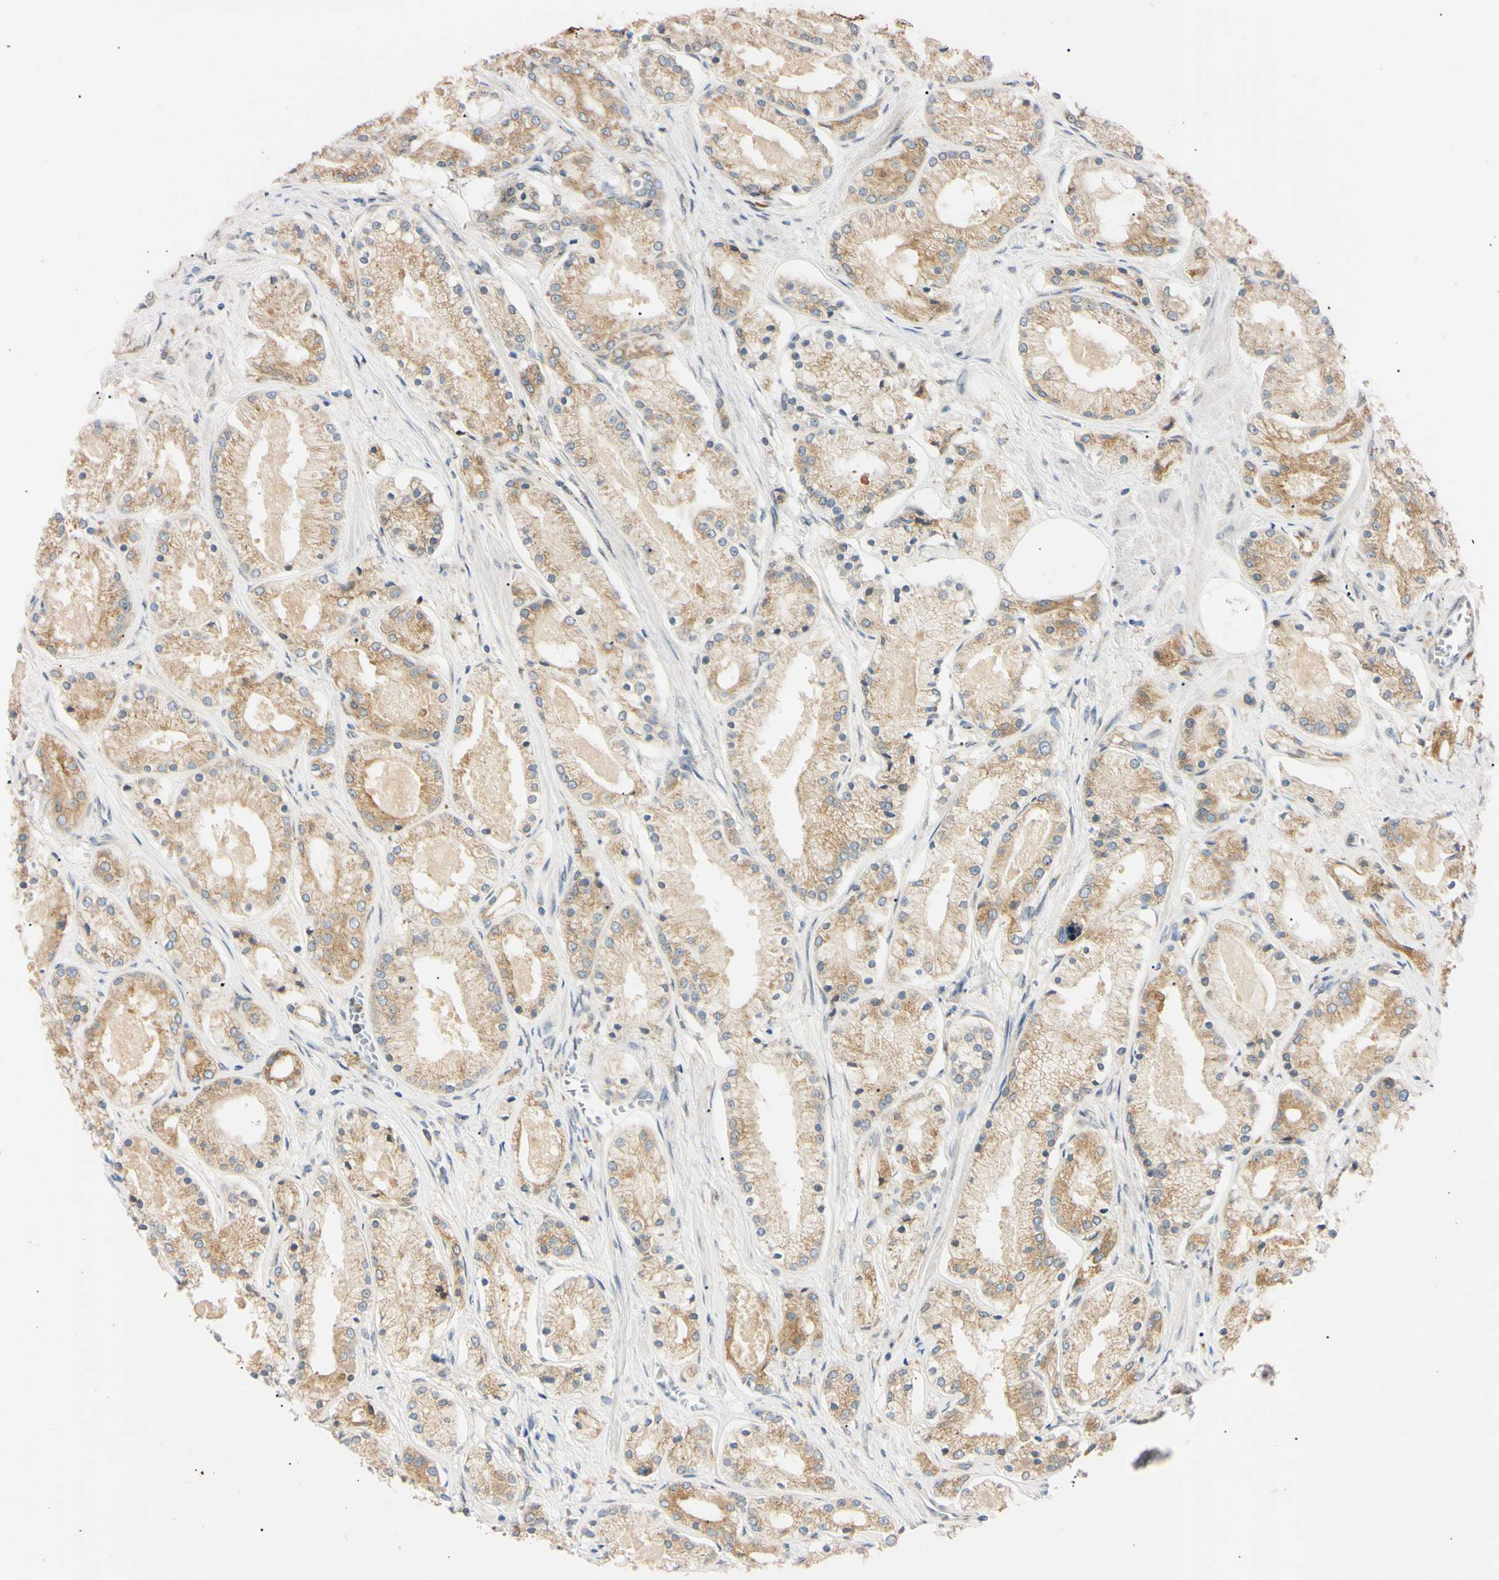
{"staining": {"intensity": "weak", "quantity": ">75%", "location": "cytoplasmic/membranous"}, "tissue": "prostate cancer", "cell_type": "Tumor cells", "image_type": "cancer", "snomed": [{"axis": "morphology", "description": "Adenocarcinoma, High grade"}, {"axis": "topography", "description": "Prostate"}], "caption": "IHC (DAB) staining of high-grade adenocarcinoma (prostate) reveals weak cytoplasmic/membranous protein positivity in about >75% of tumor cells.", "gene": "IER3IP1", "patient": {"sex": "male", "age": 66}}